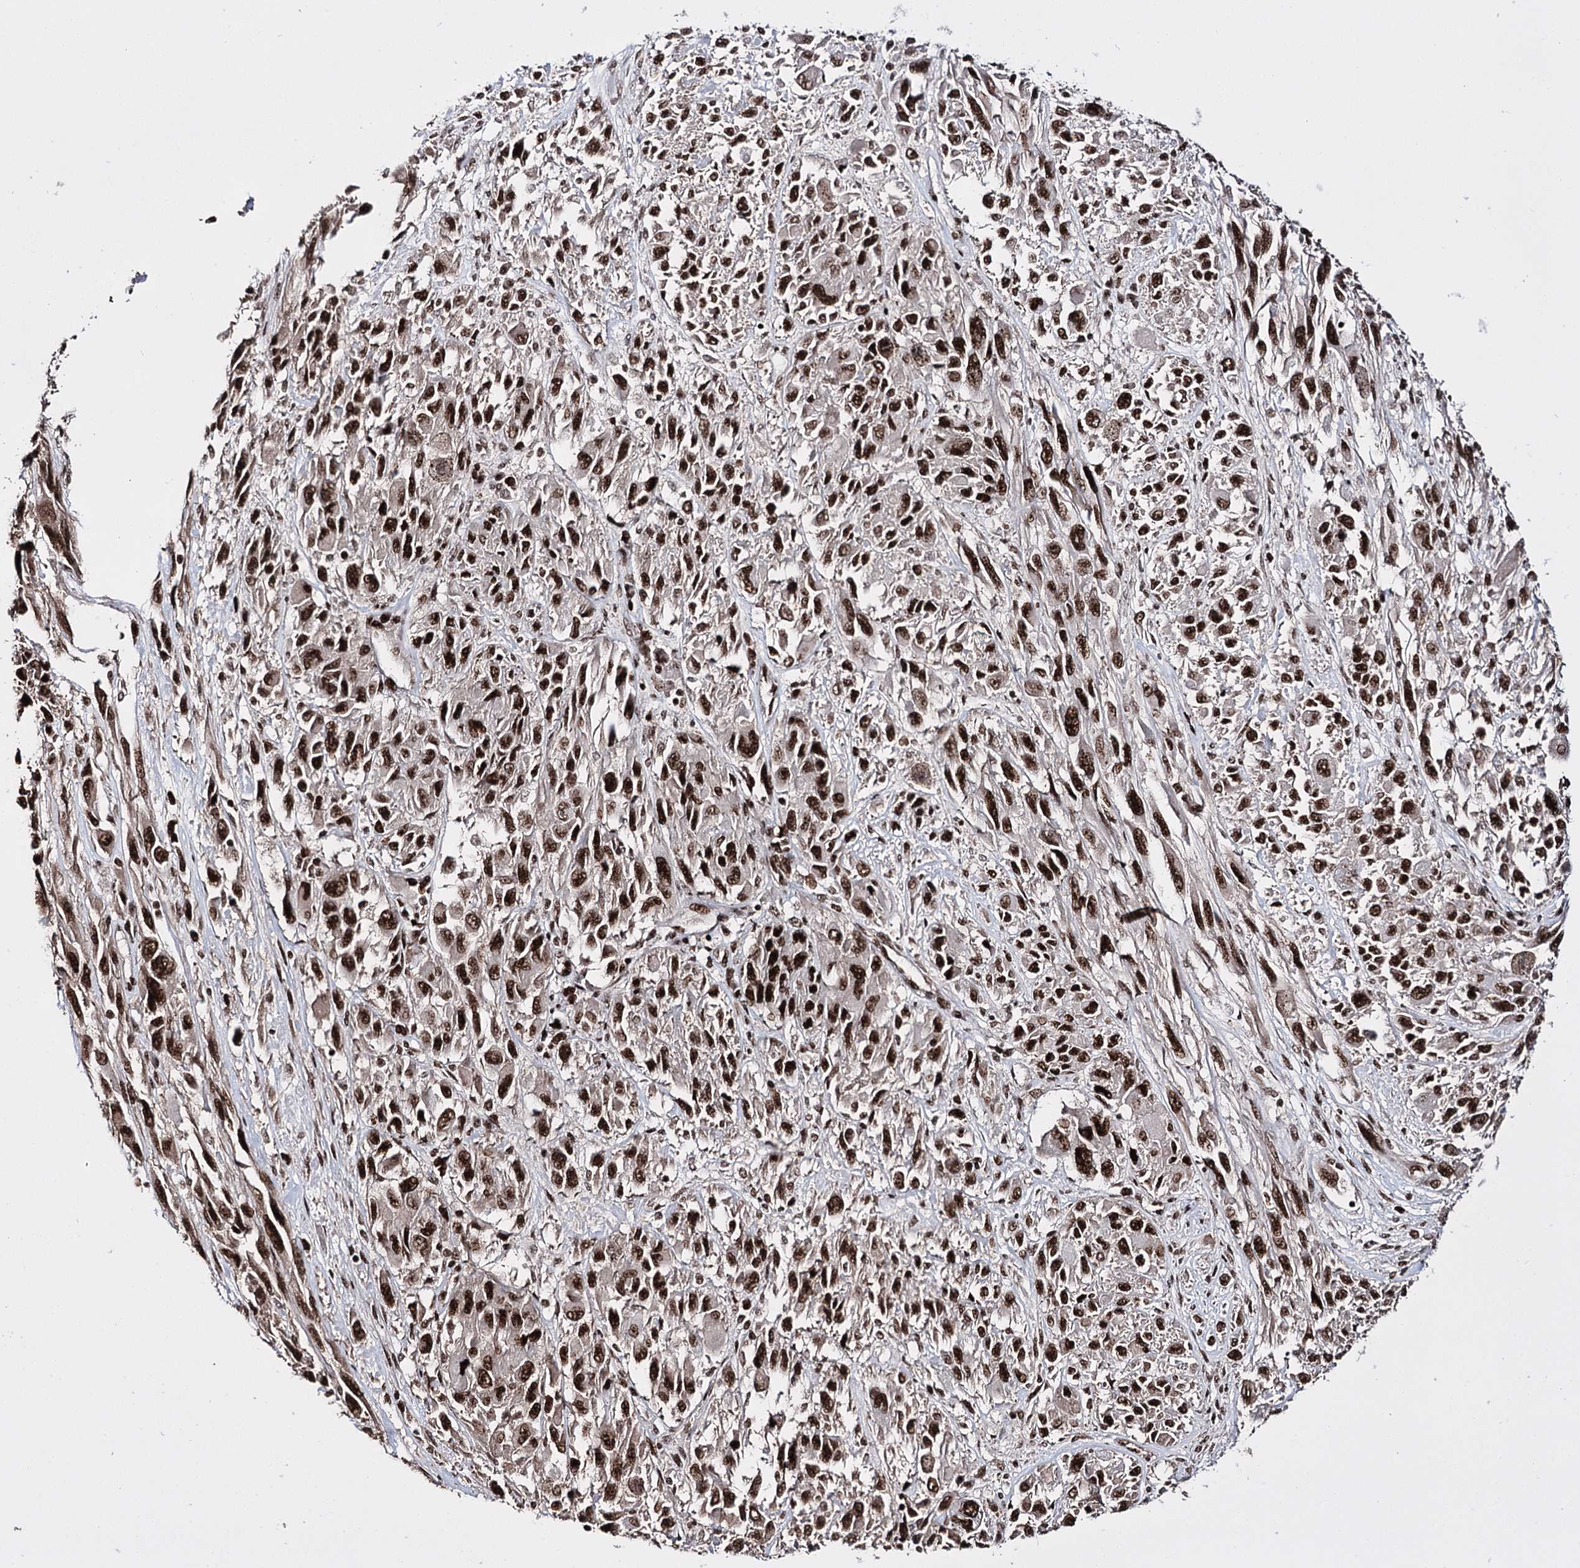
{"staining": {"intensity": "strong", "quantity": ">75%", "location": "nuclear"}, "tissue": "melanoma", "cell_type": "Tumor cells", "image_type": "cancer", "snomed": [{"axis": "morphology", "description": "Malignant melanoma, NOS"}, {"axis": "topography", "description": "Skin"}], "caption": "A photomicrograph of human malignant melanoma stained for a protein shows strong nuclear brown staining in tumor cells.", "gene": "PRPF40A", "patient": {"sex": "female", "age": 91}}